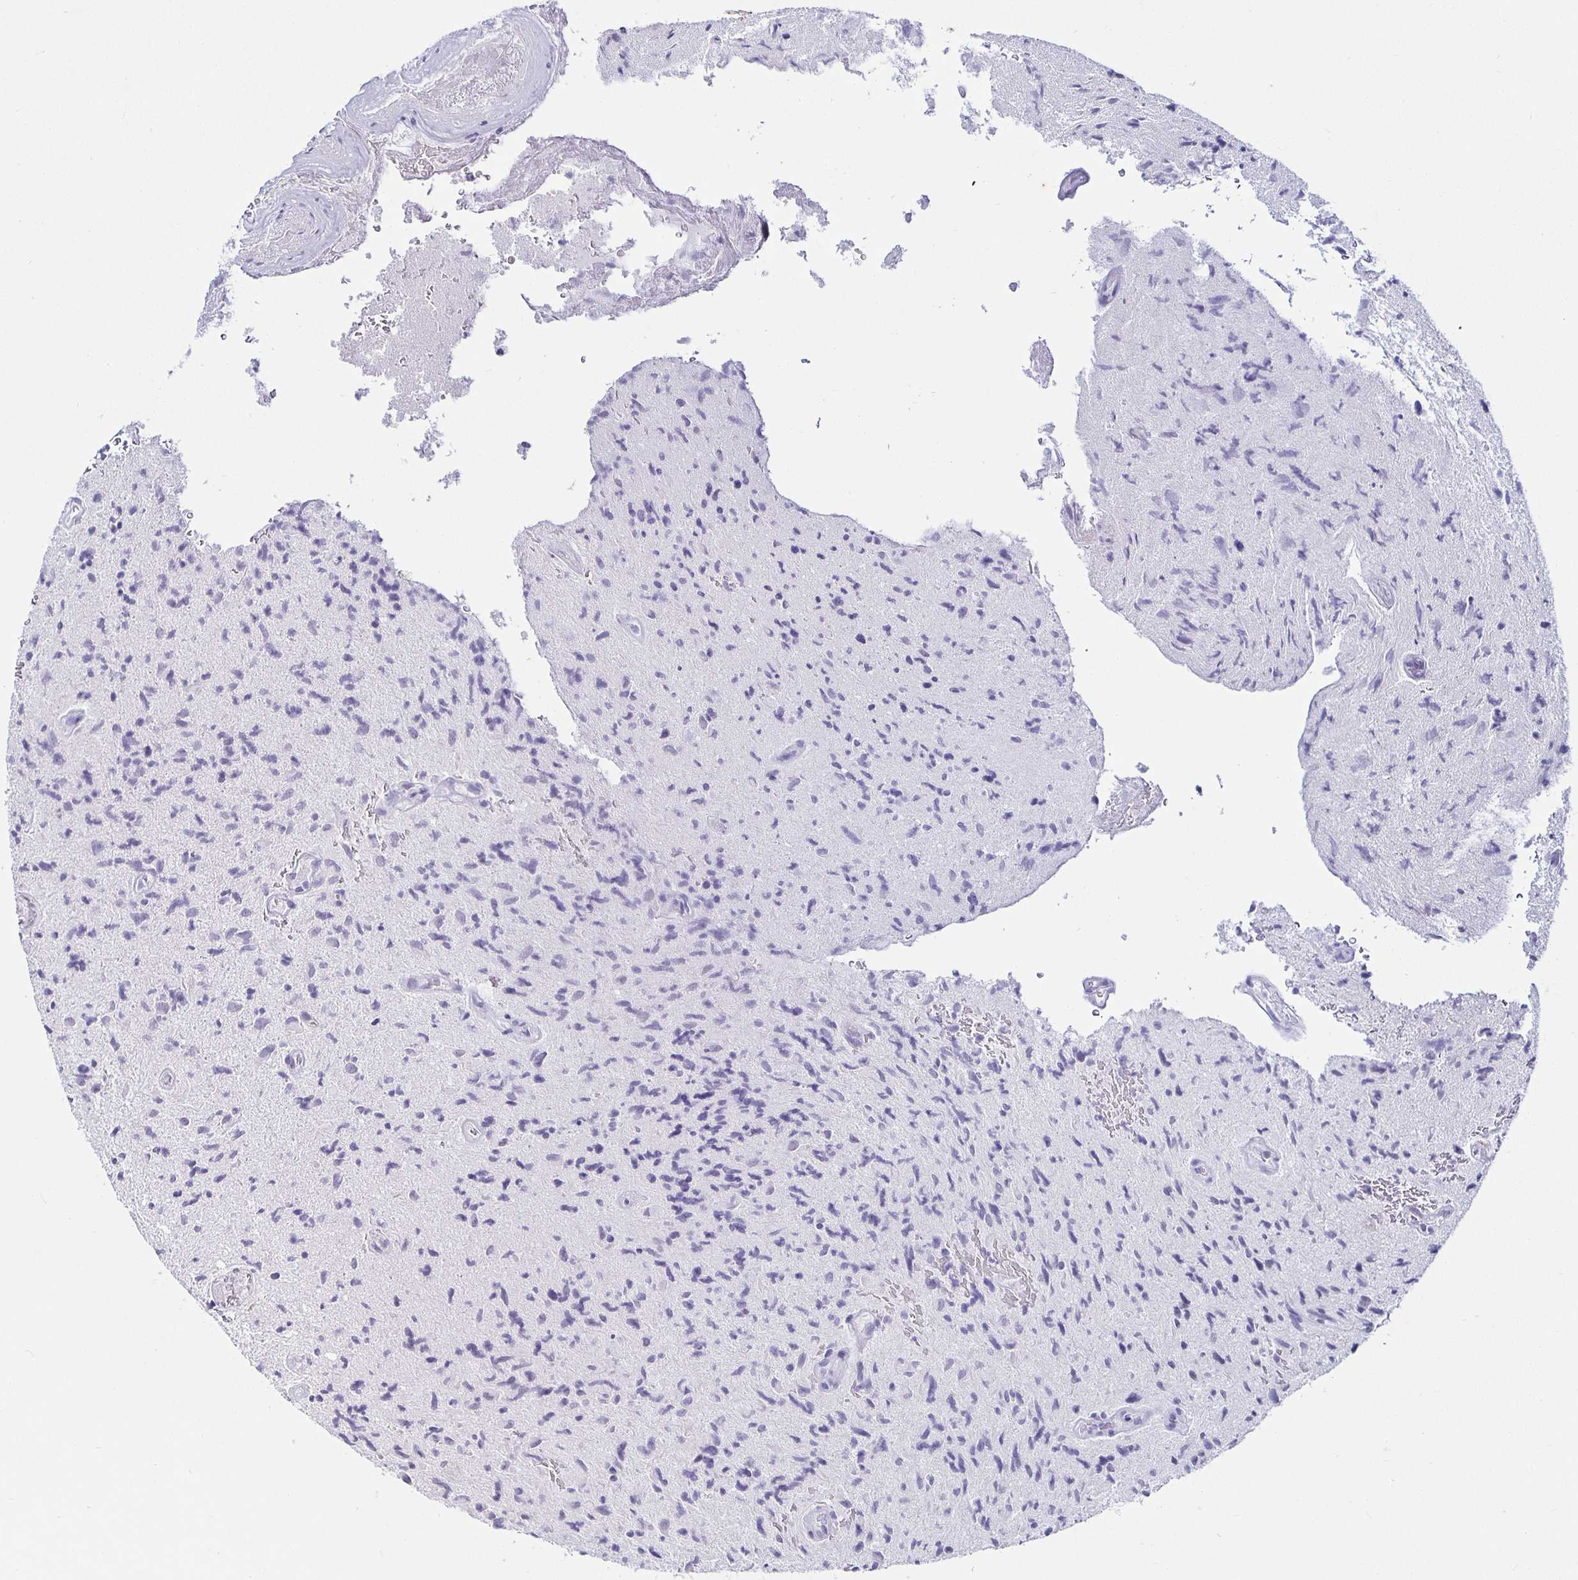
{"staining": {"intensity": "negative", "quantity": "none", "location": "none"}, "tissue": "glioma", "cell_type": "Tumor cells", "image_type": "cancer", "snomed": [{"axis": "morphology", "description": "Glioma, malignant, High grade"}, {"axis": "topography", "description": "Brain"}], "caption": "Immunohistochemistry histopathology image of human glioma stained for a protein (brown), which shows no staining in tumor cells.", "gene": "MLH1", "patient": {"sex": "male", "age": 54}}